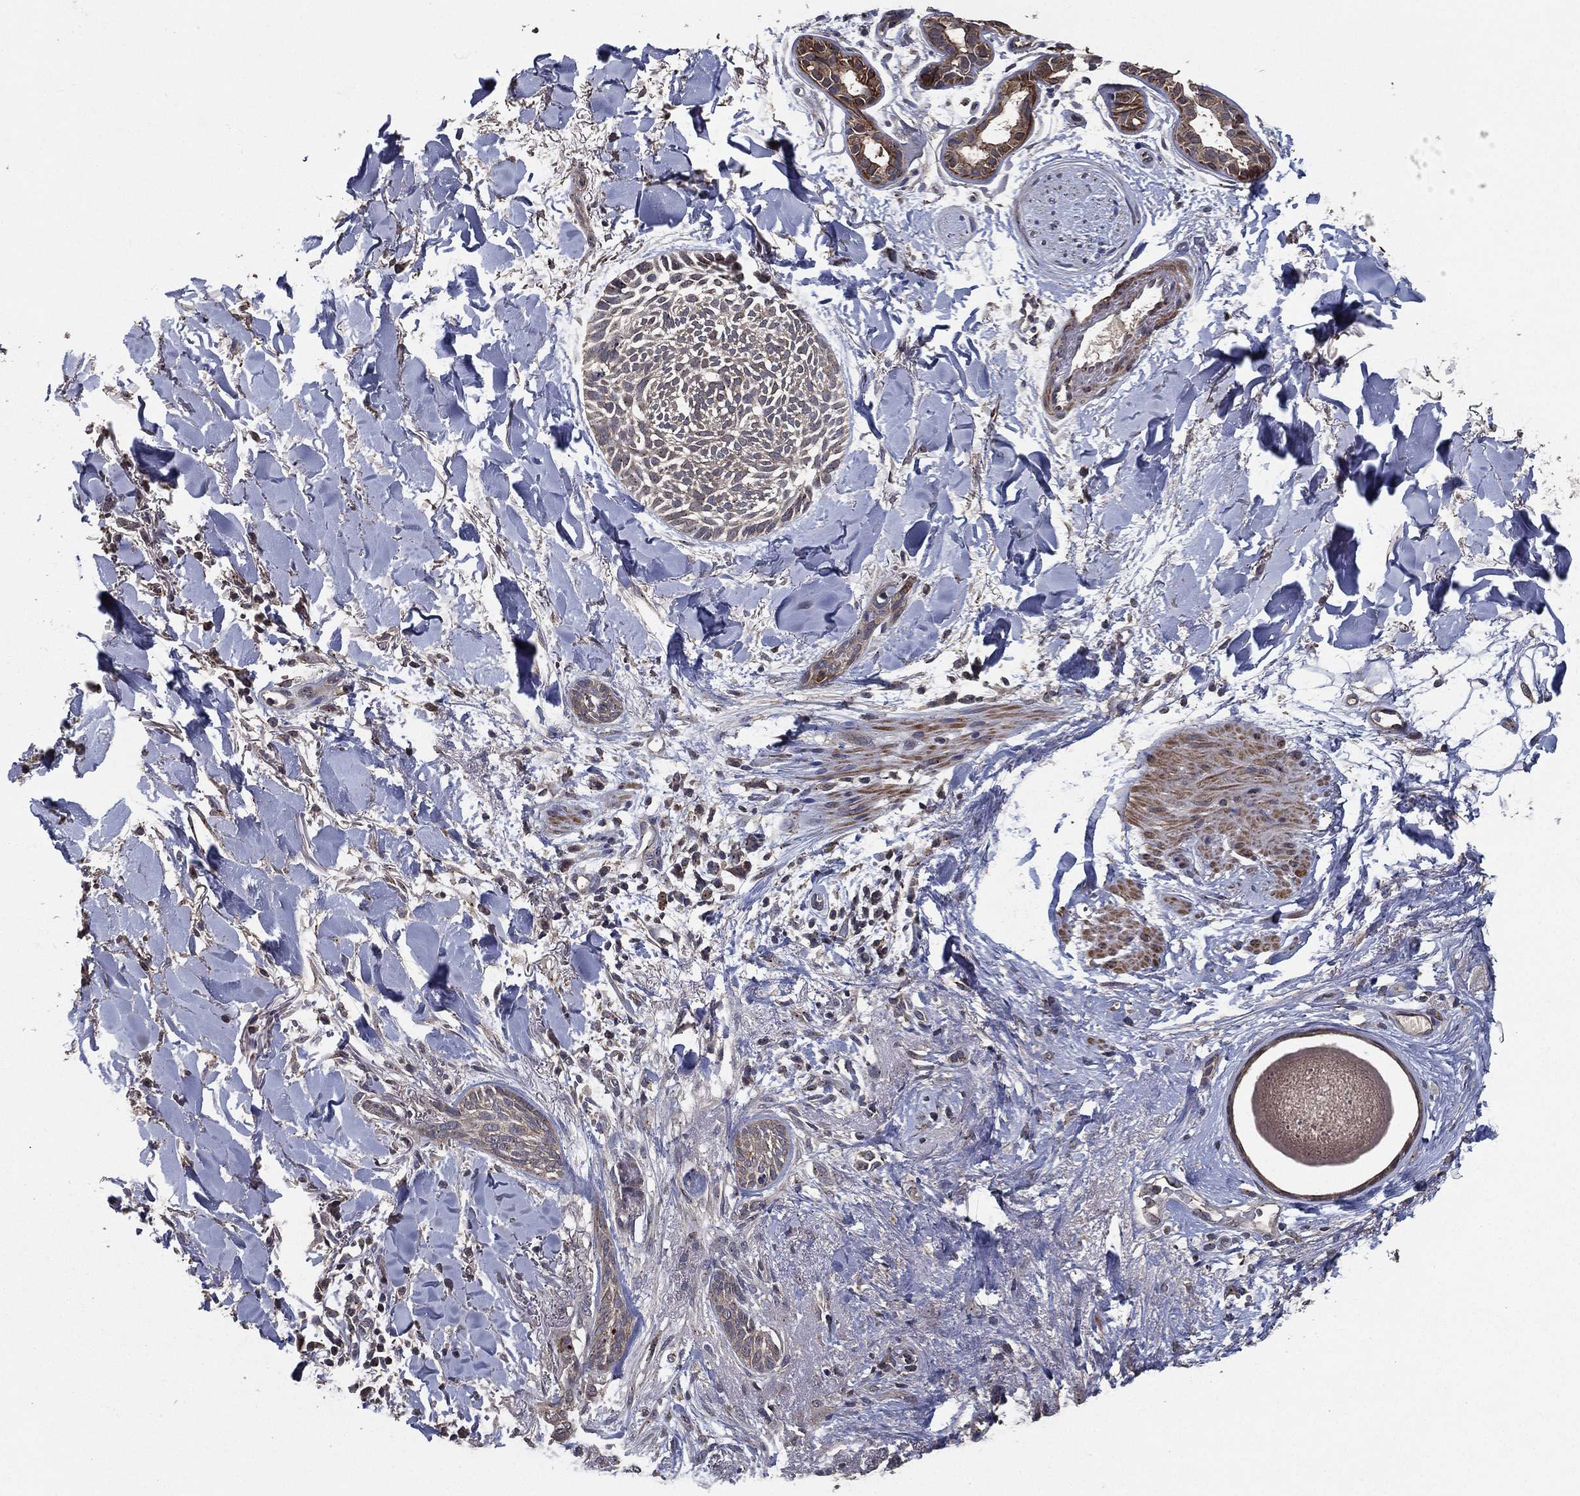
{"staining": {"intensity": "negative", "quantity": "none", "location": "none"}, "tissue": "skin cancer", "cell_type": "Tumor cells", "image_type": "cancer", "snomed": [{"axis": "morphology", "description": "Normal tissue, NOS"}, {"axis": "morphology", "description": "Basal cell carcinoma"}, {"axis": "topography", "description": "Skin"}], "caption": "The image demonstrates no significant staining in tumor cells of skin basal cell carcinoma.", "gene": "PCNT", "patient": {"sex": "male", "age": 84}}